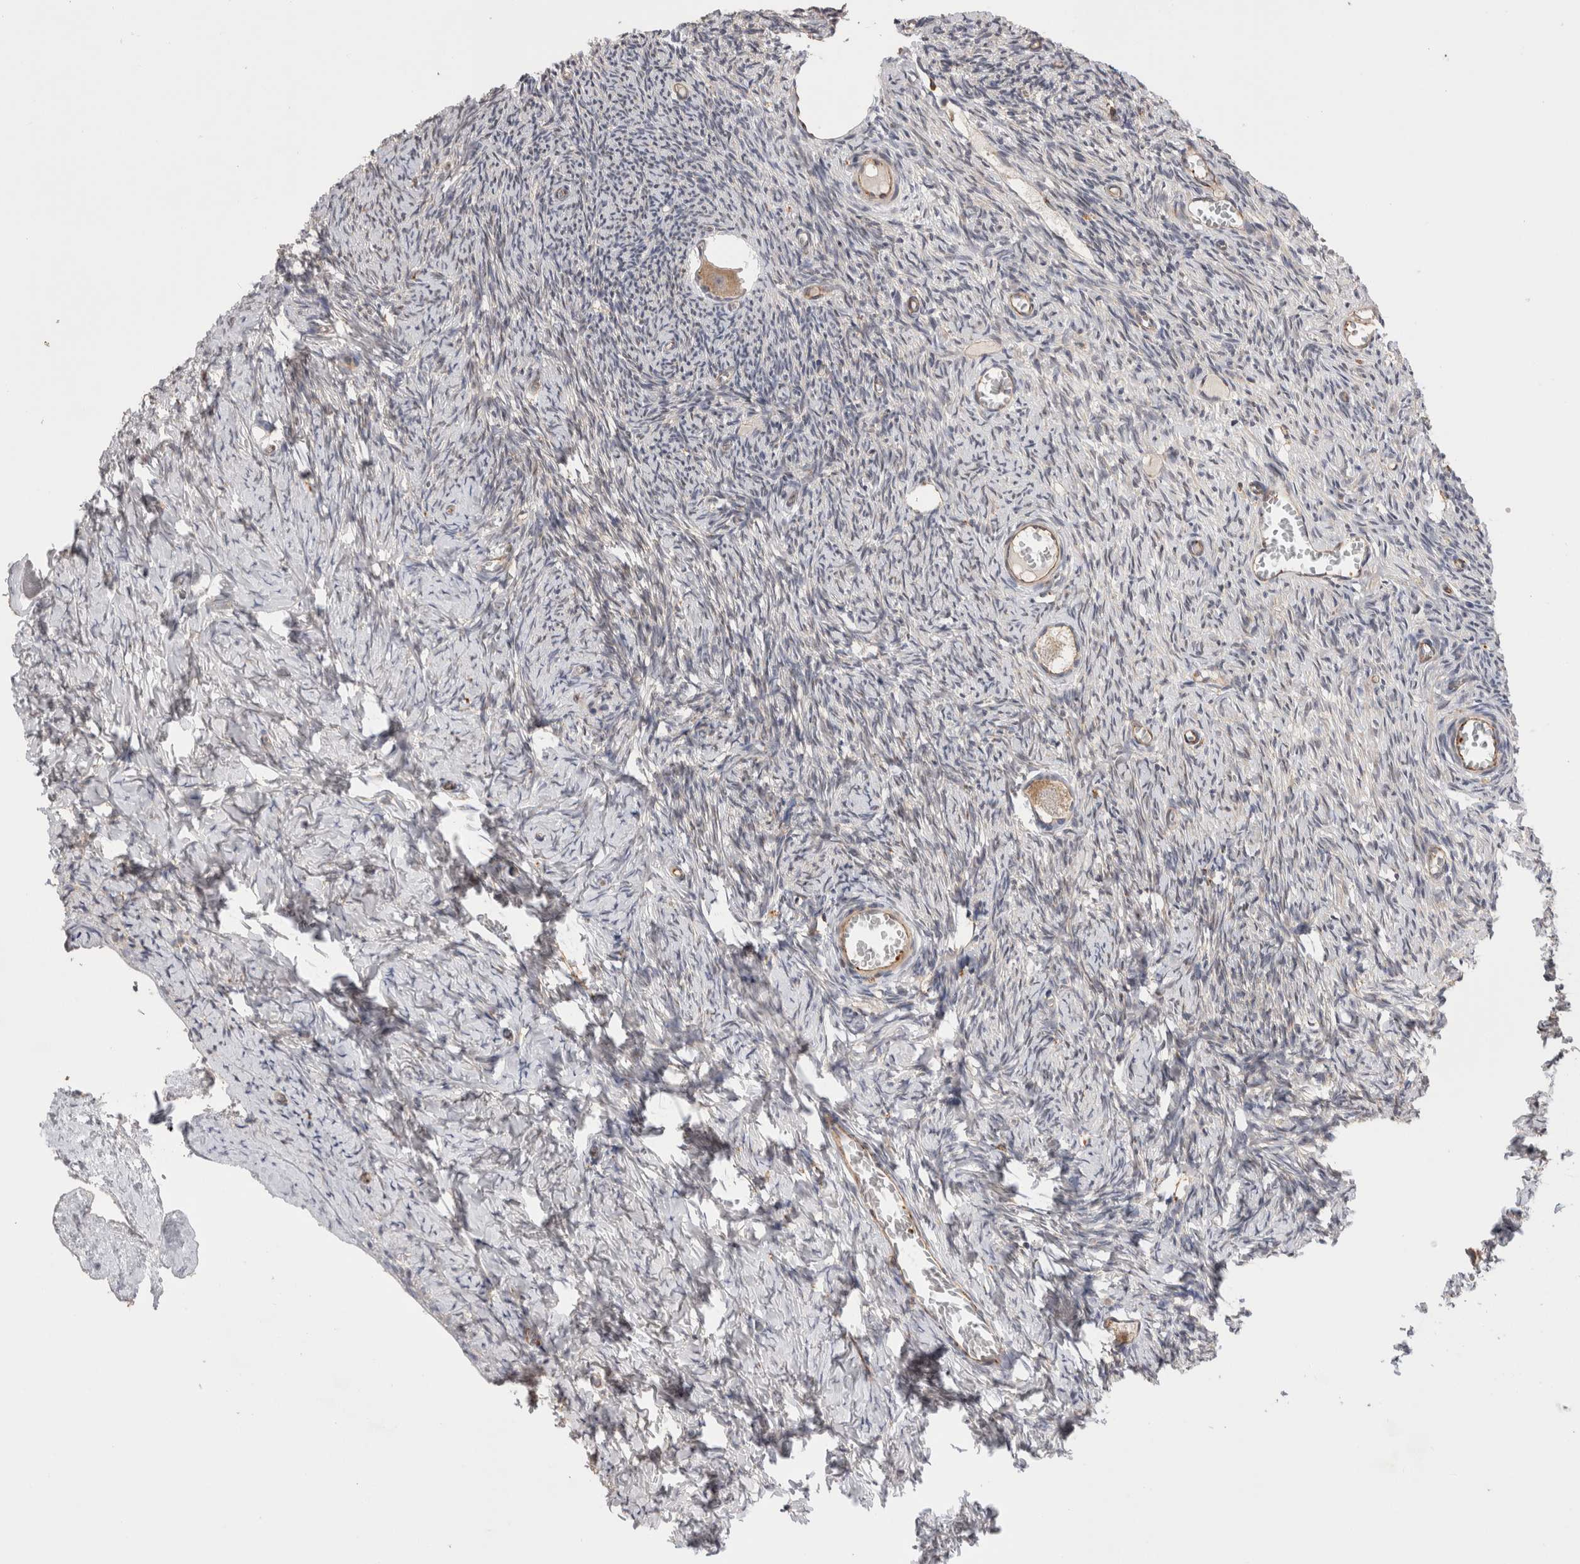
{"staining": {"intensity": "weak", "quantity": ">75%", "location": "cytoplasmic/membranous"}, "tissue": "ovary", "cell_type": "Follicle cells", "image_type": "normal", "snomed": [{"axis": "morphology", "description": "Normal tissue, NOS"}, {"axis": "topography", "description": "Ovary"}], "caption": "Immunohistochemical staining of normal ovary reveals weak cytoplasmic/membranous protein positivity in about >75% of follicle cells.", "gene": "BNIP2", "patient": {"sex": "female", "age": 27}}